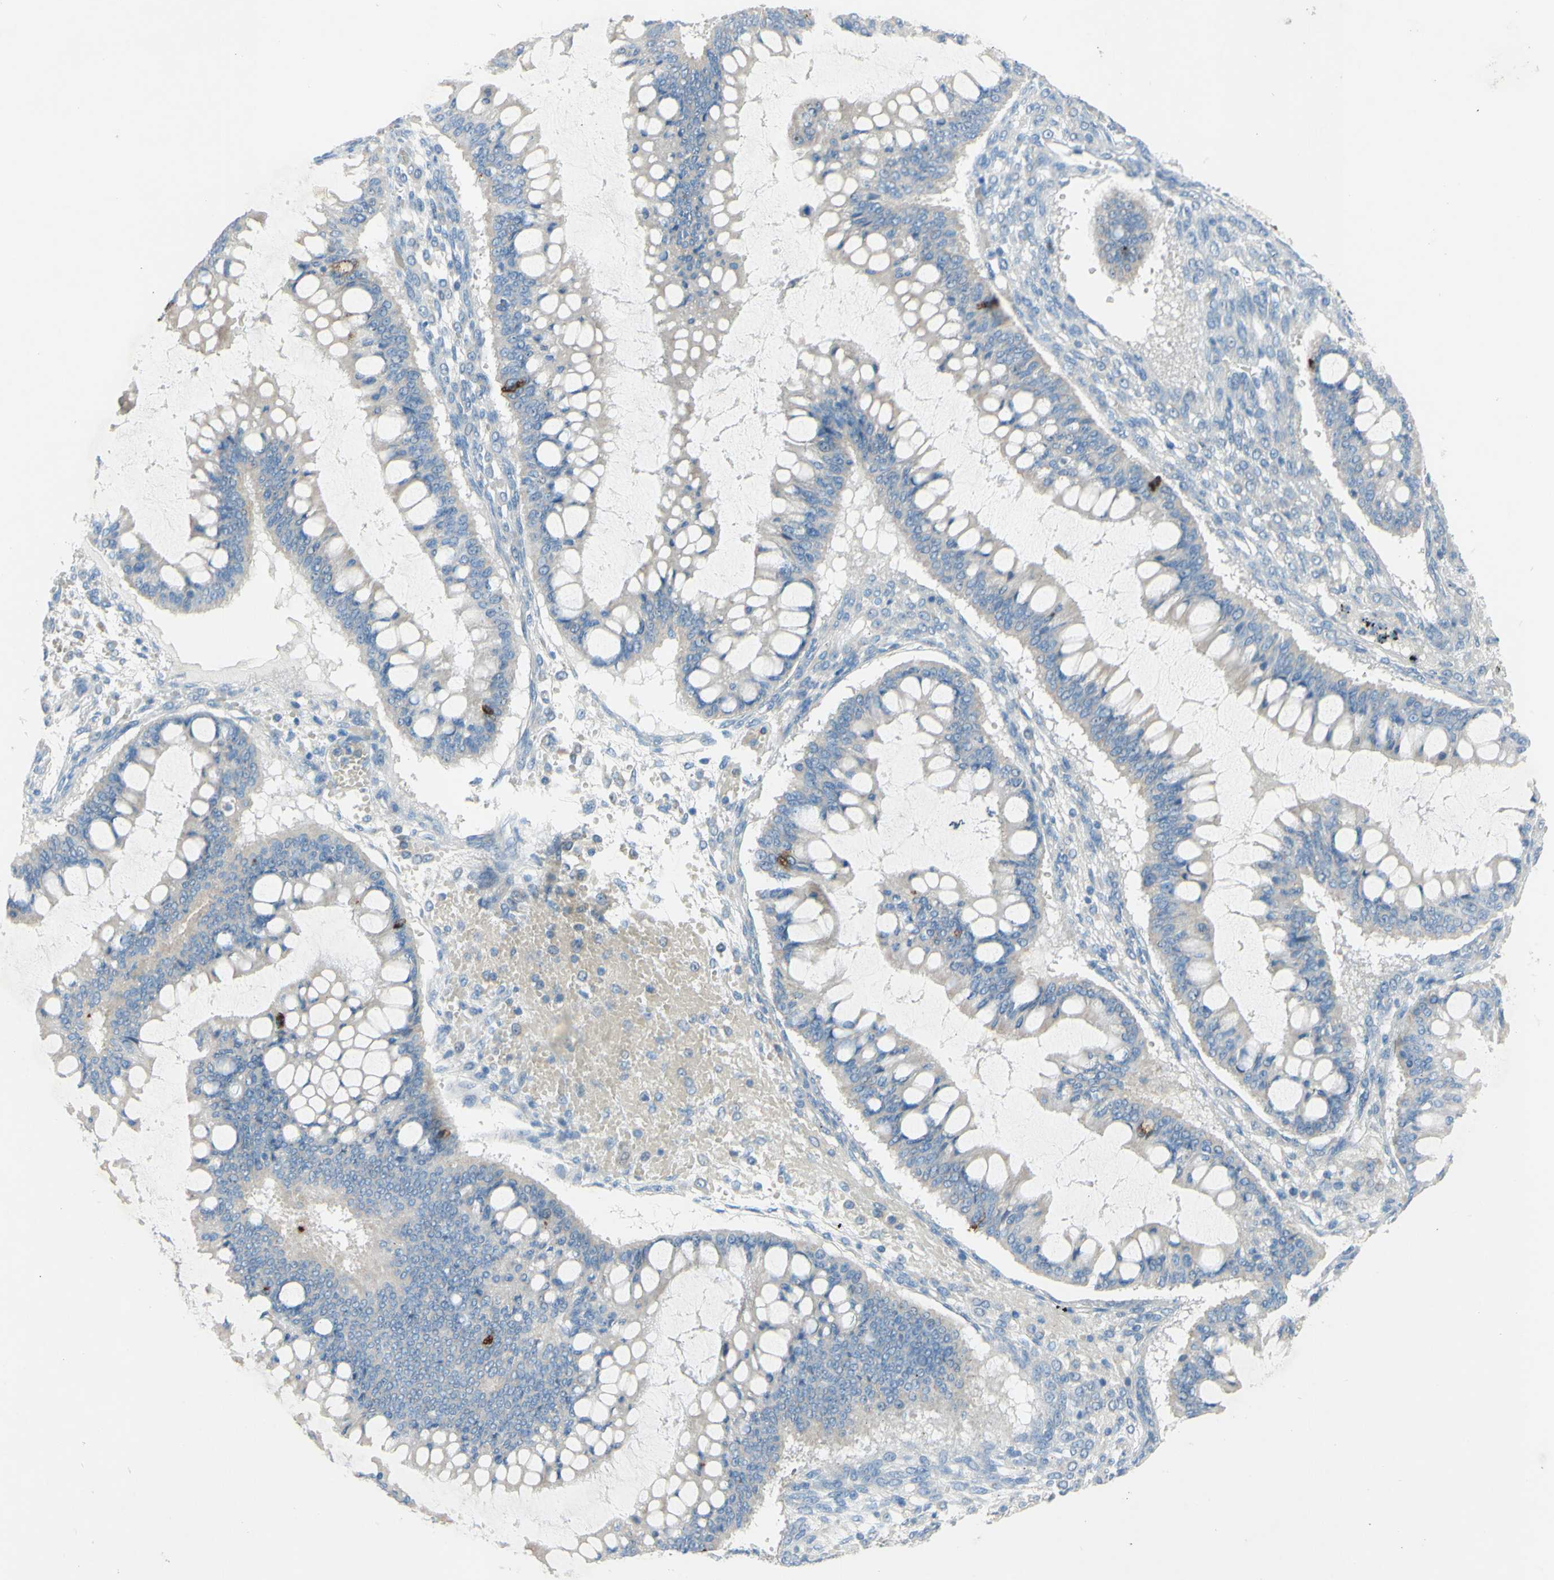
{"staining": {"intensity": "negative", "quantity": "none", "location": "none"}, "tissue": "ovarian cancer", "cell_type": "Tumor cells", "image_type": "cancer", "snomed": [{"axis": "morphology", "description": "Cystadenocarcinoma, mucinous, NOS"}, {"axis": "topography", "description": "Ovary"}], "caption": "The IHC histopathology image has no significant expression in tumor cells of ovarian mucinous cystadenocarcinoma tissue.", "gene": "ACADL", "patient": {"sex": "female", "age": 73}}